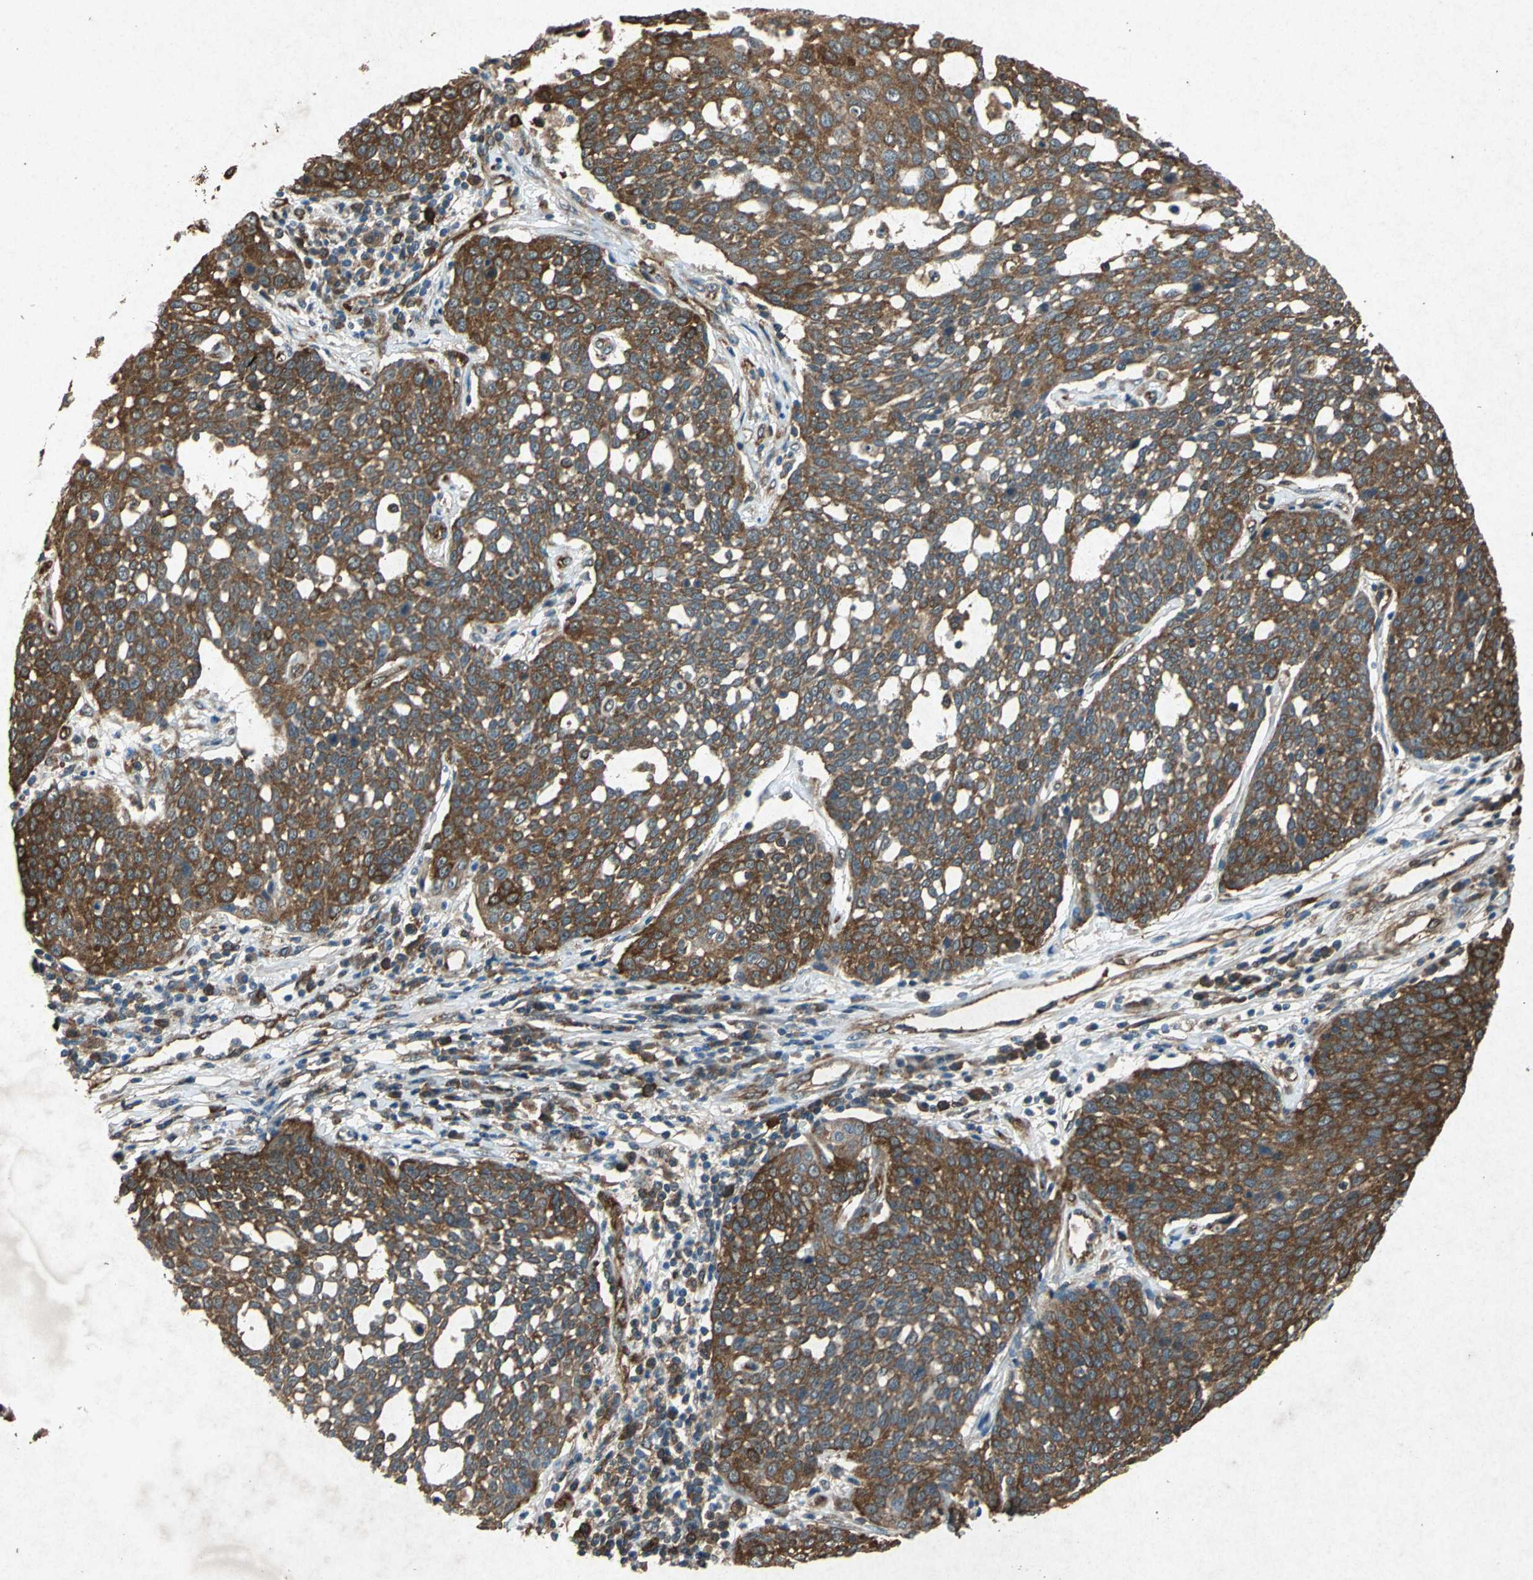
{"staining": {"intensity": "strong", "quantity": ">75%", "location": "cytoplasmic/membranous"}, "tissue": "cervical cancer", "cell_type": "Tumor cells", "image_type": "cancer", "snomed": [{"axis": "morphology", "description": "Squamous cell carcinoma, NOS"}, {"axis": "topography", "description": "Cervix"}], "caption": "Cervical squamous cell carcinoma stained with a brown dye exhibits strong cytoplasmic/membranous positive staining in about >75% of tumor cells.", "gene": "HSP90AB1", "patient": {"sex": "female", "age": 34}}